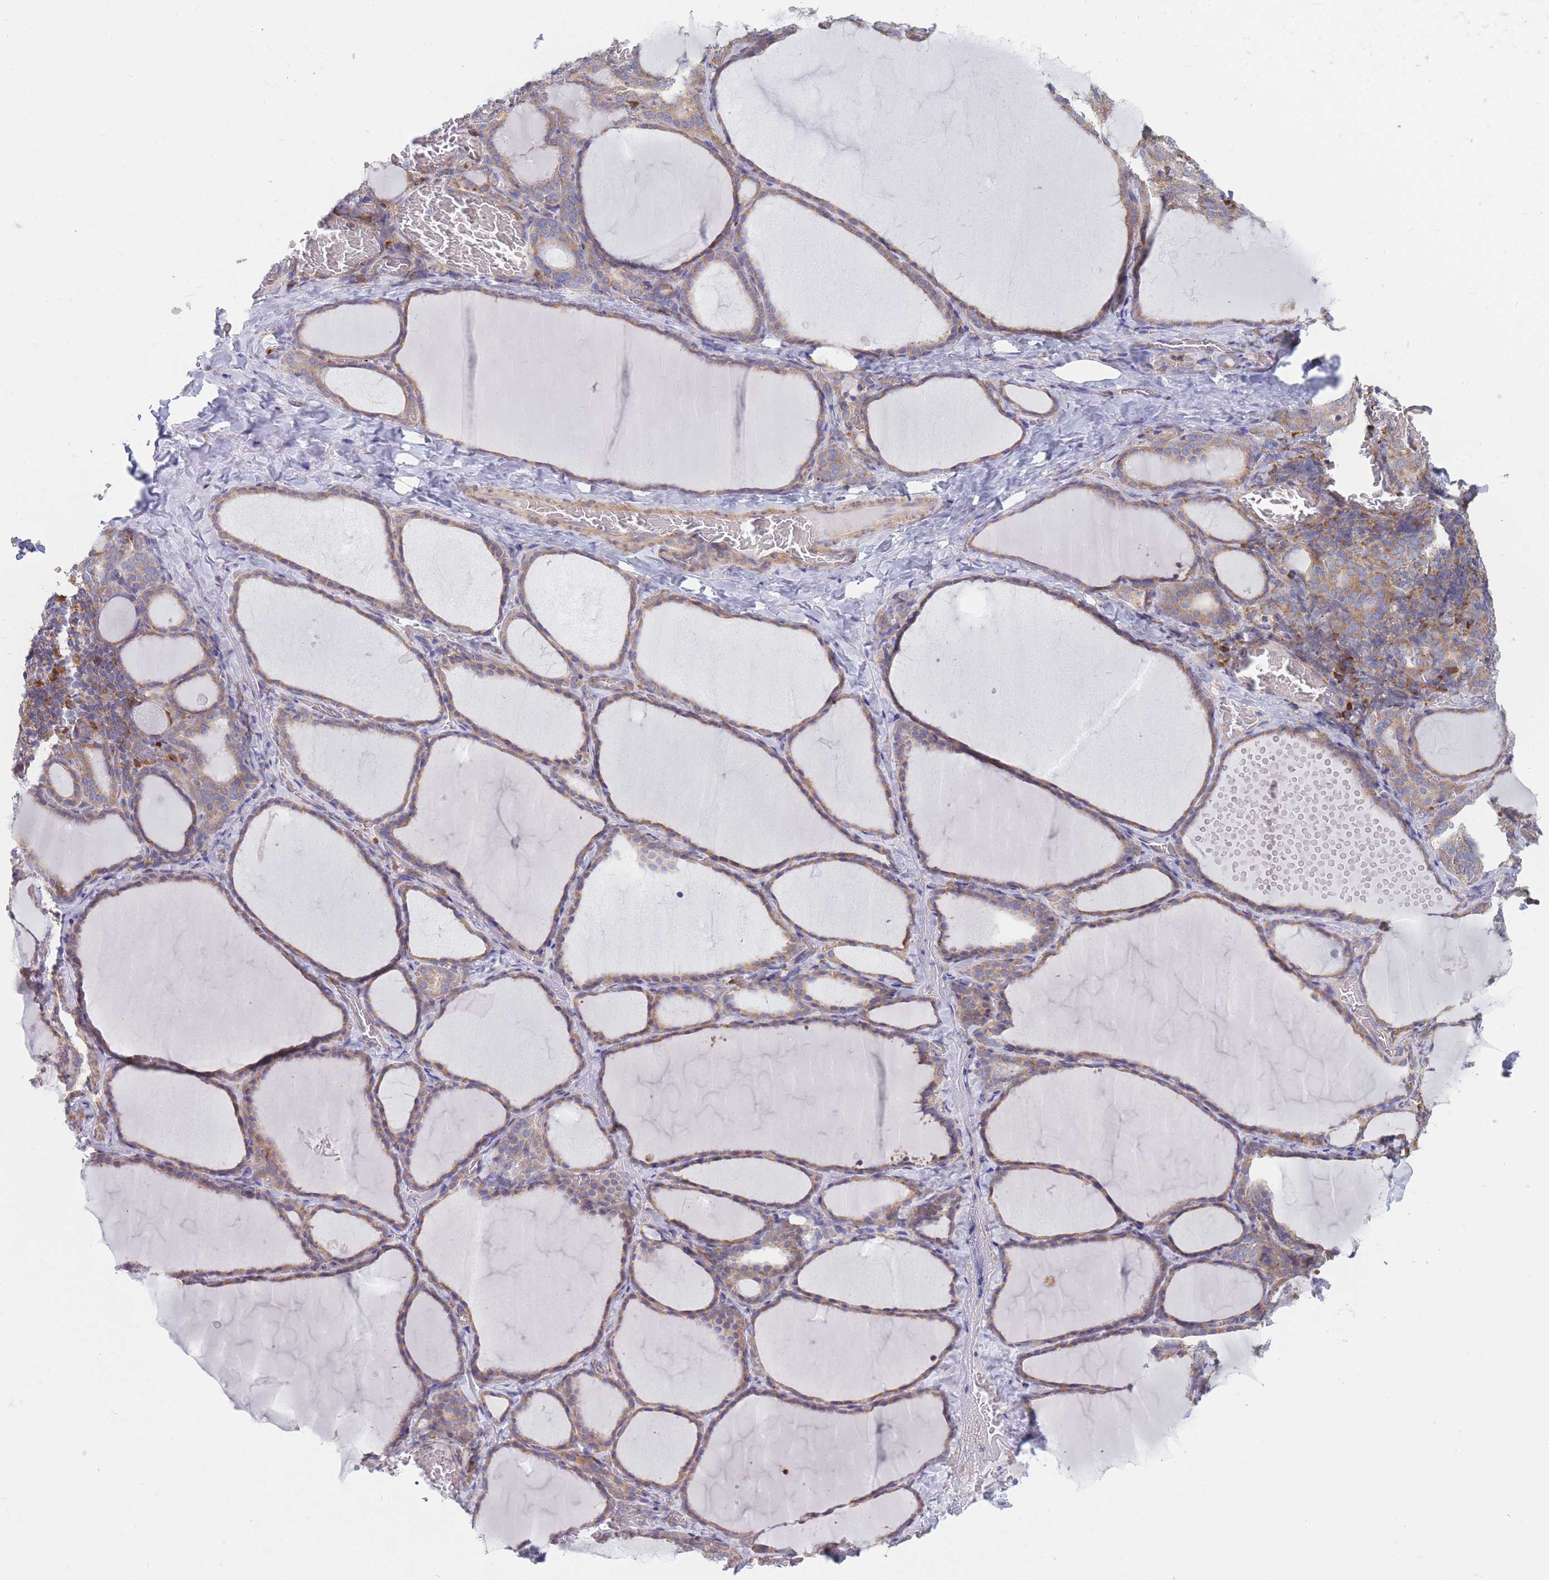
{"staining": {"intensity": "weak", "quantity": ">75%", "location": "cytoplasmic/membranous"}, "tissue": "thyroid gland", "cell_type": "Glandular cells", "image_type": "normal", "snomed": [{"axis": "morphology", "description": "Normal tissue, NOS"}, {"axis": "topography", "description": "Thyroid gland"}], "caption": "Brown immunohistochemical staining in benign human thyroid gland reveals weak cytoplasmic/membranous expression in approximately >75% of glandular cells. (brown staining indicates protein expression, while blue staining denotes nuclei).", "gene": "RPL8", "patient": {"sex": "female", "age": 39}}